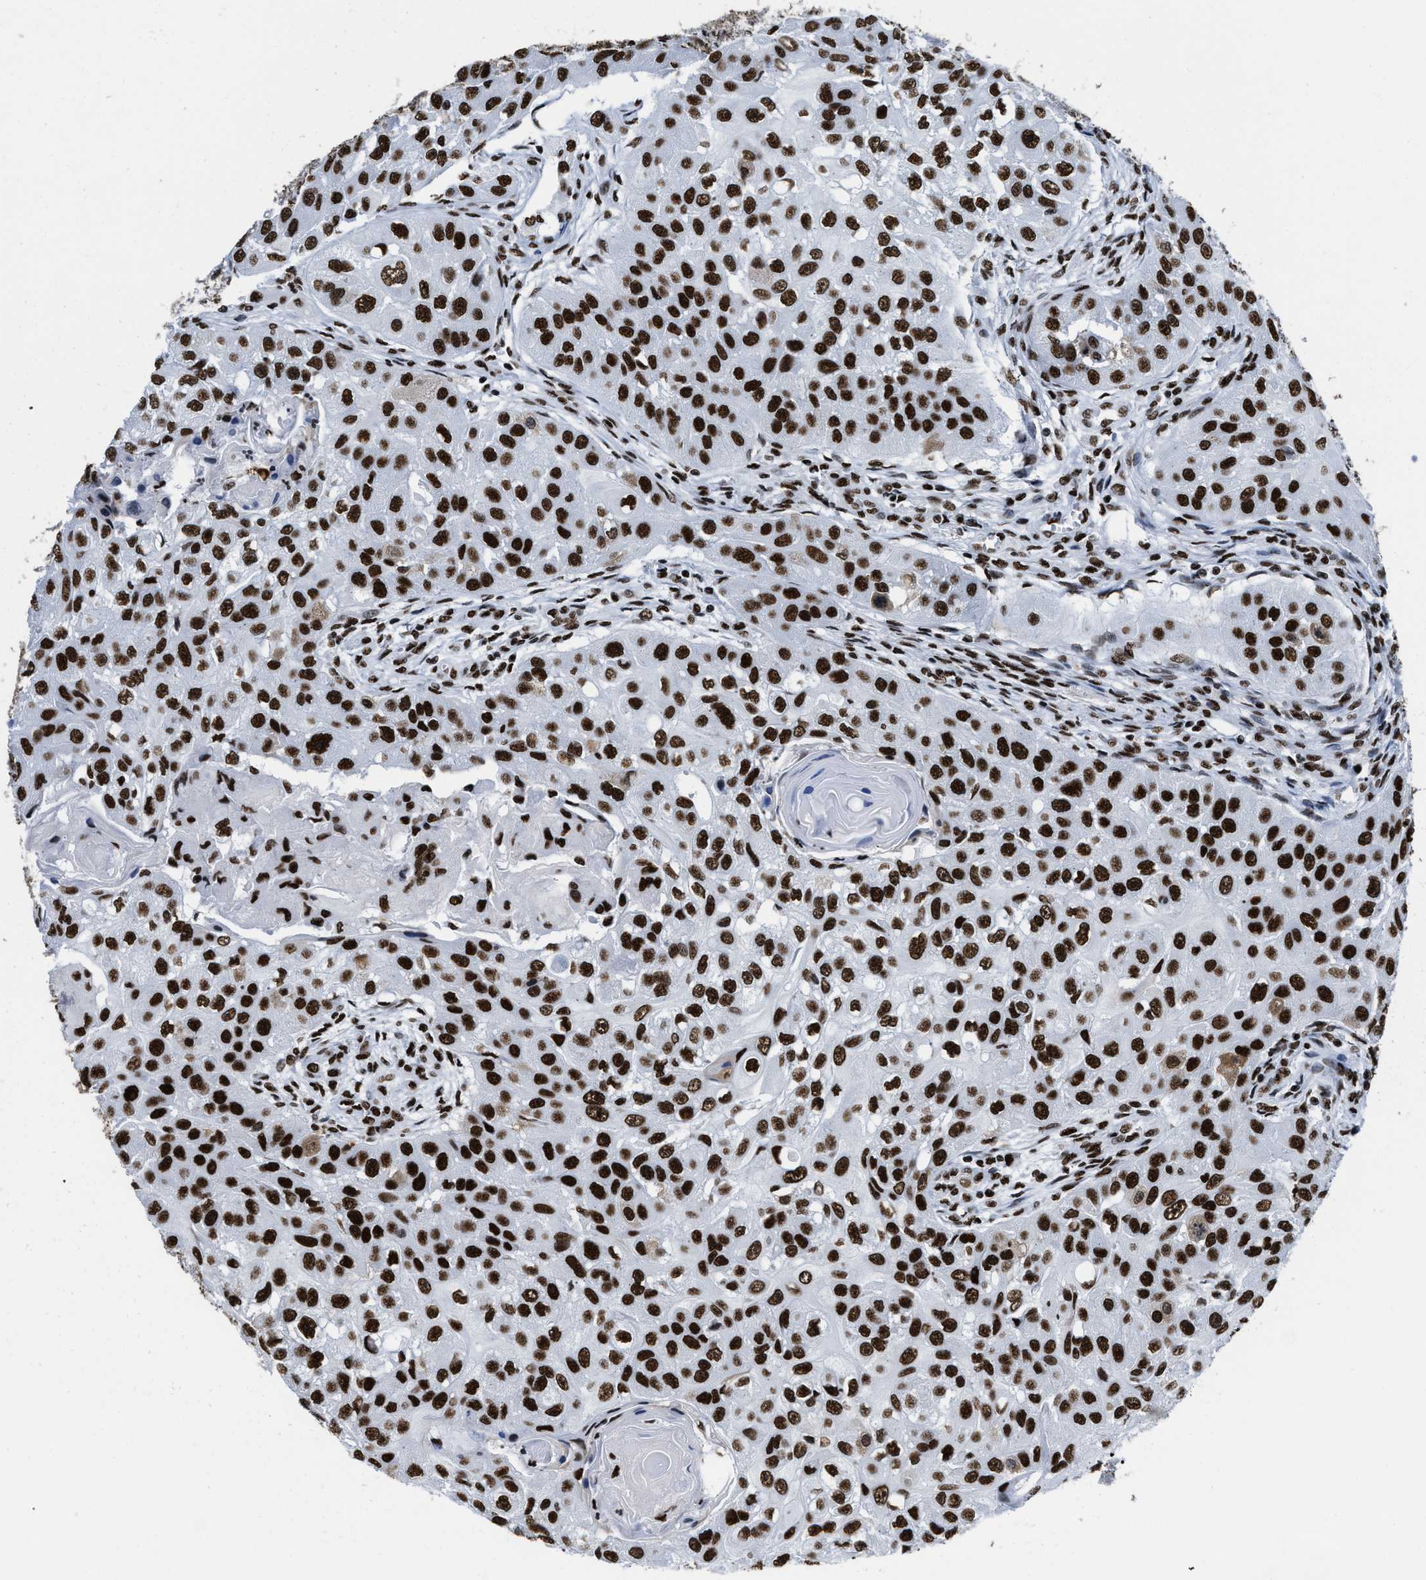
{"staining": {"intensity": "strong", "quantity": ">75%", "location": "nuclear"}, "tissue": "head and neck cancer", "cell_type": "Tumor cells", "image_type": "cancer", "snomed": [{"axis": "morphology", "description": "Normal tissue, NOS"}, {"axis": "morphology", "description": "Squamous cell carcinoma, NOS"}, {"axis": "topography", "description": "Skeletal muscle"}, {"axis": "topography", "description": "Head-Neck"}], "caption": "High-magnification brightfield microscopy of head and neck squamous cell carcinoma stained with DAB (3,3'-diaminobenzidine) (brown) and counterstained with hematoxylin (blue). tumor cells exhibit strong nuclear expression is identified in about>75% of cells.", "gene": "SMARCC2", "patient": {"sex": "male", "age": 51}}